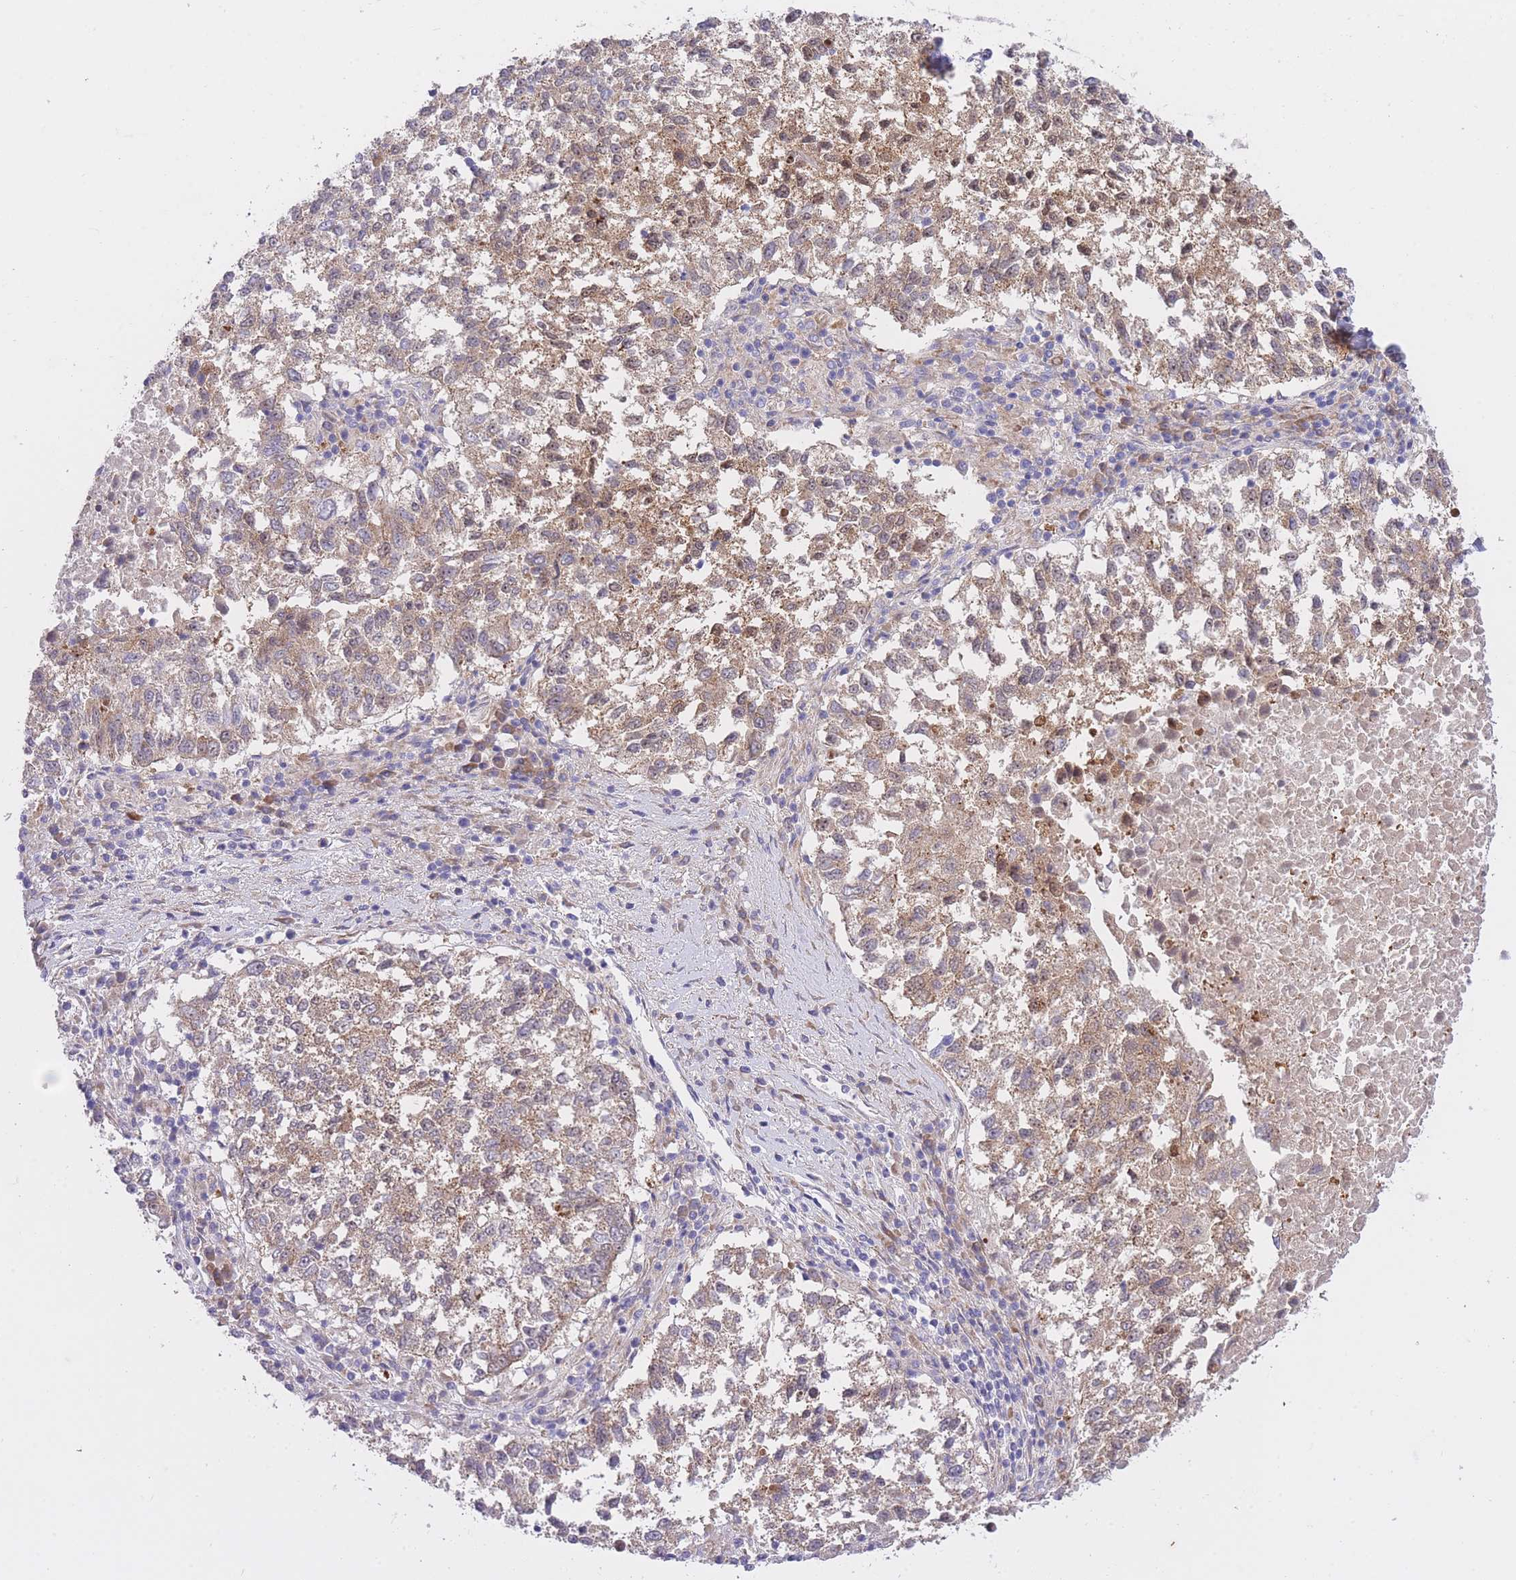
{"staining": {"intensity": "weak", "quantity": ">75%", "location": "cytoplasmic/membranous"}, "tissue": "lung cancer", "cell_type": "Tumor cells", "image_type": "cancer", "snomed": [{"axis": "morphology", "description": "Squamous cell carcinoma, NOS"}, {"axis": "topography", "description": "Lung"}], "caption": "IHC (DAB (3,3'-diaminobenzidine)) staining of human lung cancer (squamous cell carcinoma) demonstrates weak cytoplasmic/membranous protein expression in about >75% of tumor cells.", "gene": "CHAC1", "patient": {"sex": "male", "age": 73}}